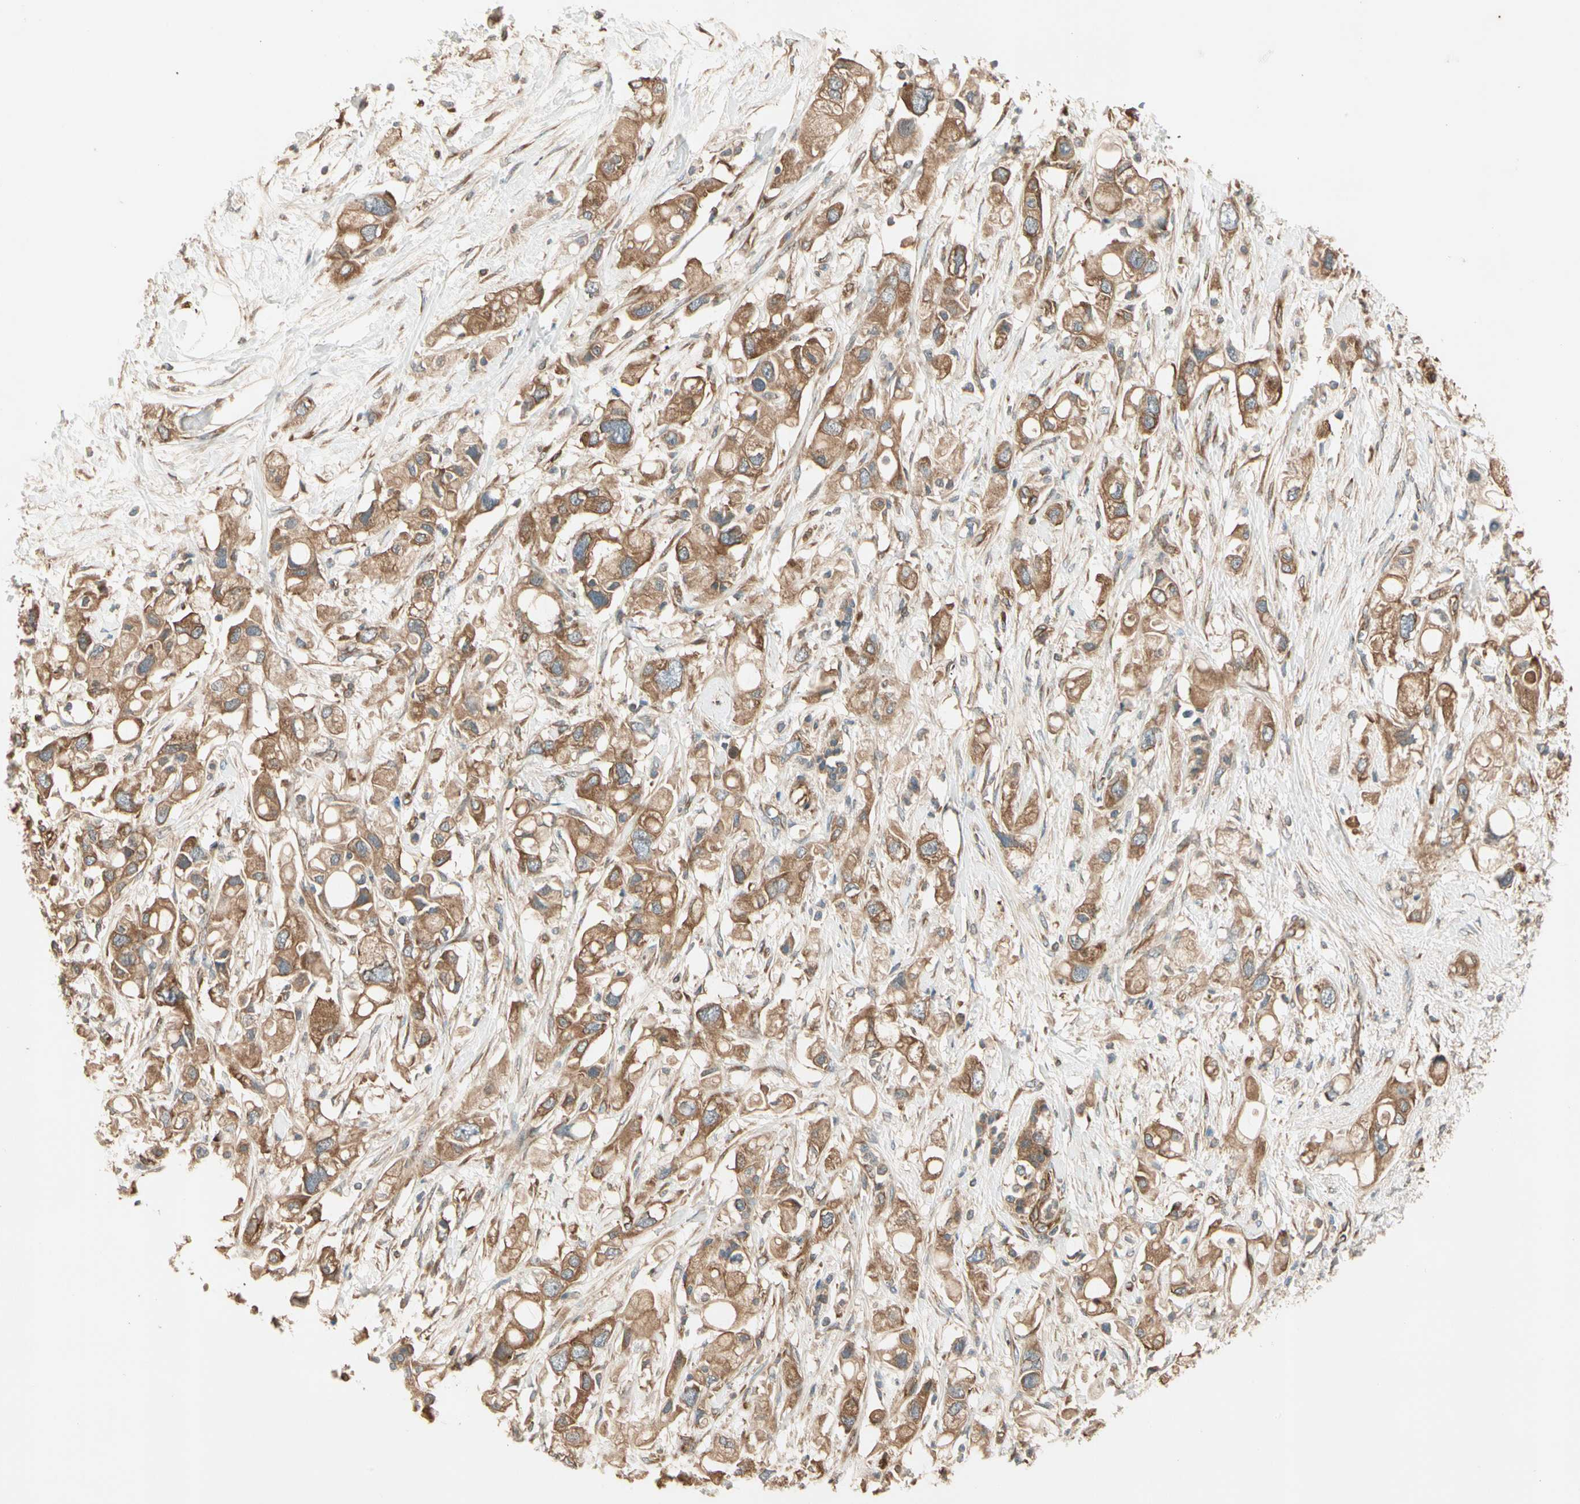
{"staining": {"intensity": "moderate", "quantity": ">75%", "location": "cytoplasmic/membranous"}, "tissue": "pancreatic cancer", "cell_type": "Tumor cells", "image_type": "cancer", "snomed": [{"axis": "morphology", "description": "Adenocarcinoma, NOS"}, {"axis": "topography", "description": "Pancreas"}], "caption": "Immunohistochemistry (IHC) image of neoplastic tissue: human adenocarcinoma (pancreatic) stained using immunohistochemistry reveals medium levels of moderate protein expression localized specifically in the cytoplasmic/membranous of tumor cells, appearing as a cytoplasmic/membranous brown color.", "gene": "ROCK2", "patient": {"sex": "female", "age": 56}}